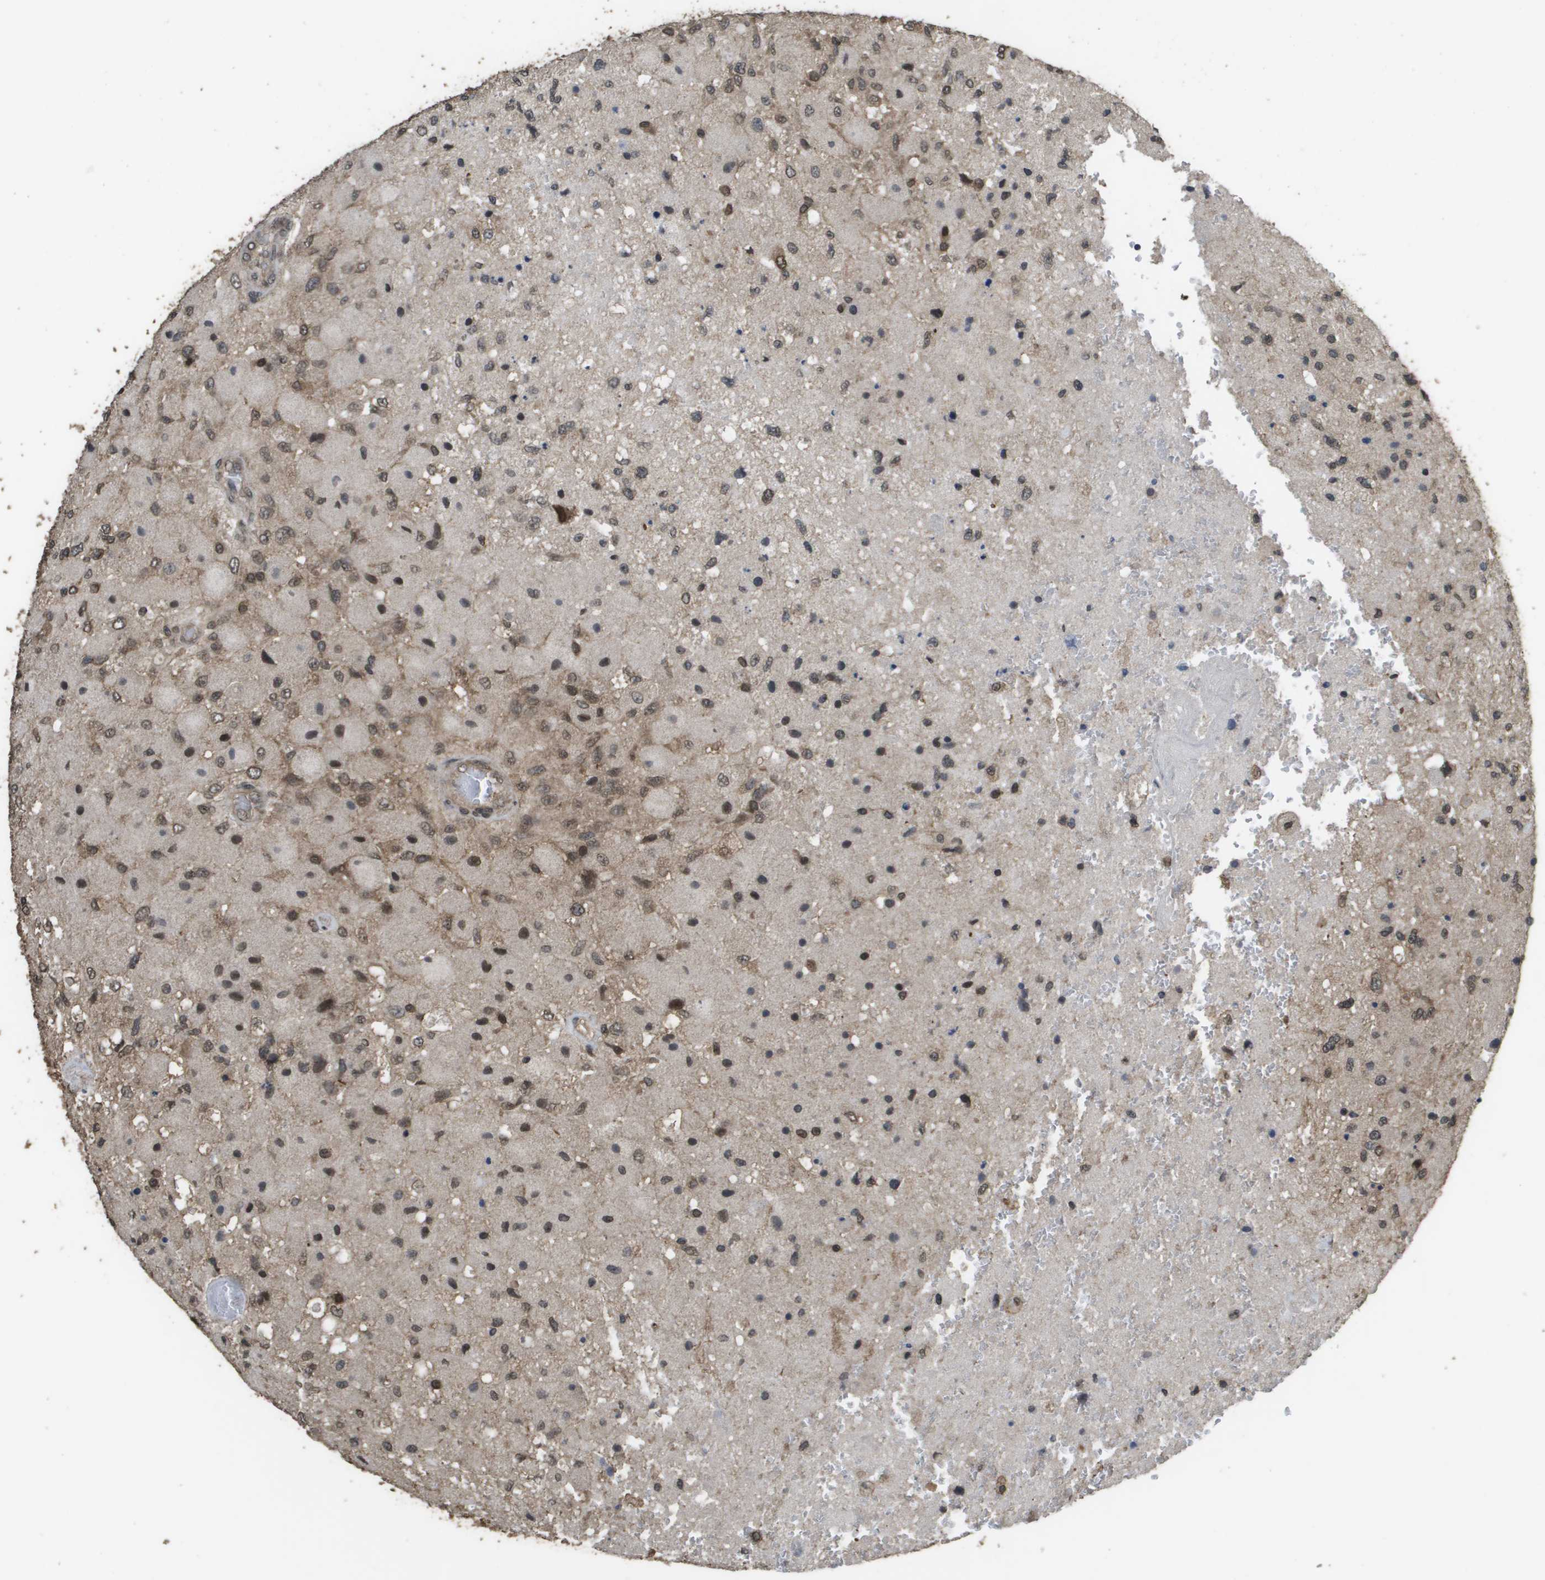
{"staining": {"intensity": "moderate", "quantity": "25%-75%", "location": "nuclear"}, "tissue": "glioma", "cell_type": "Tumor cells", "image_type": "cancer", "snomed": [{"axis": "morphology", "description": "Normal tissue, NOS"}, {"axis": "morphology", "description": "Glioma, malignant, High grade"}, {"axis": "topography", "description": "Cerebral cortex"}], "caption": "Tumor cells display moderate nuclear positivity in about 25%-75% of cells in glioma.", "gene": "AXIN2", "patient": {"sex": "male", "age": 77}}